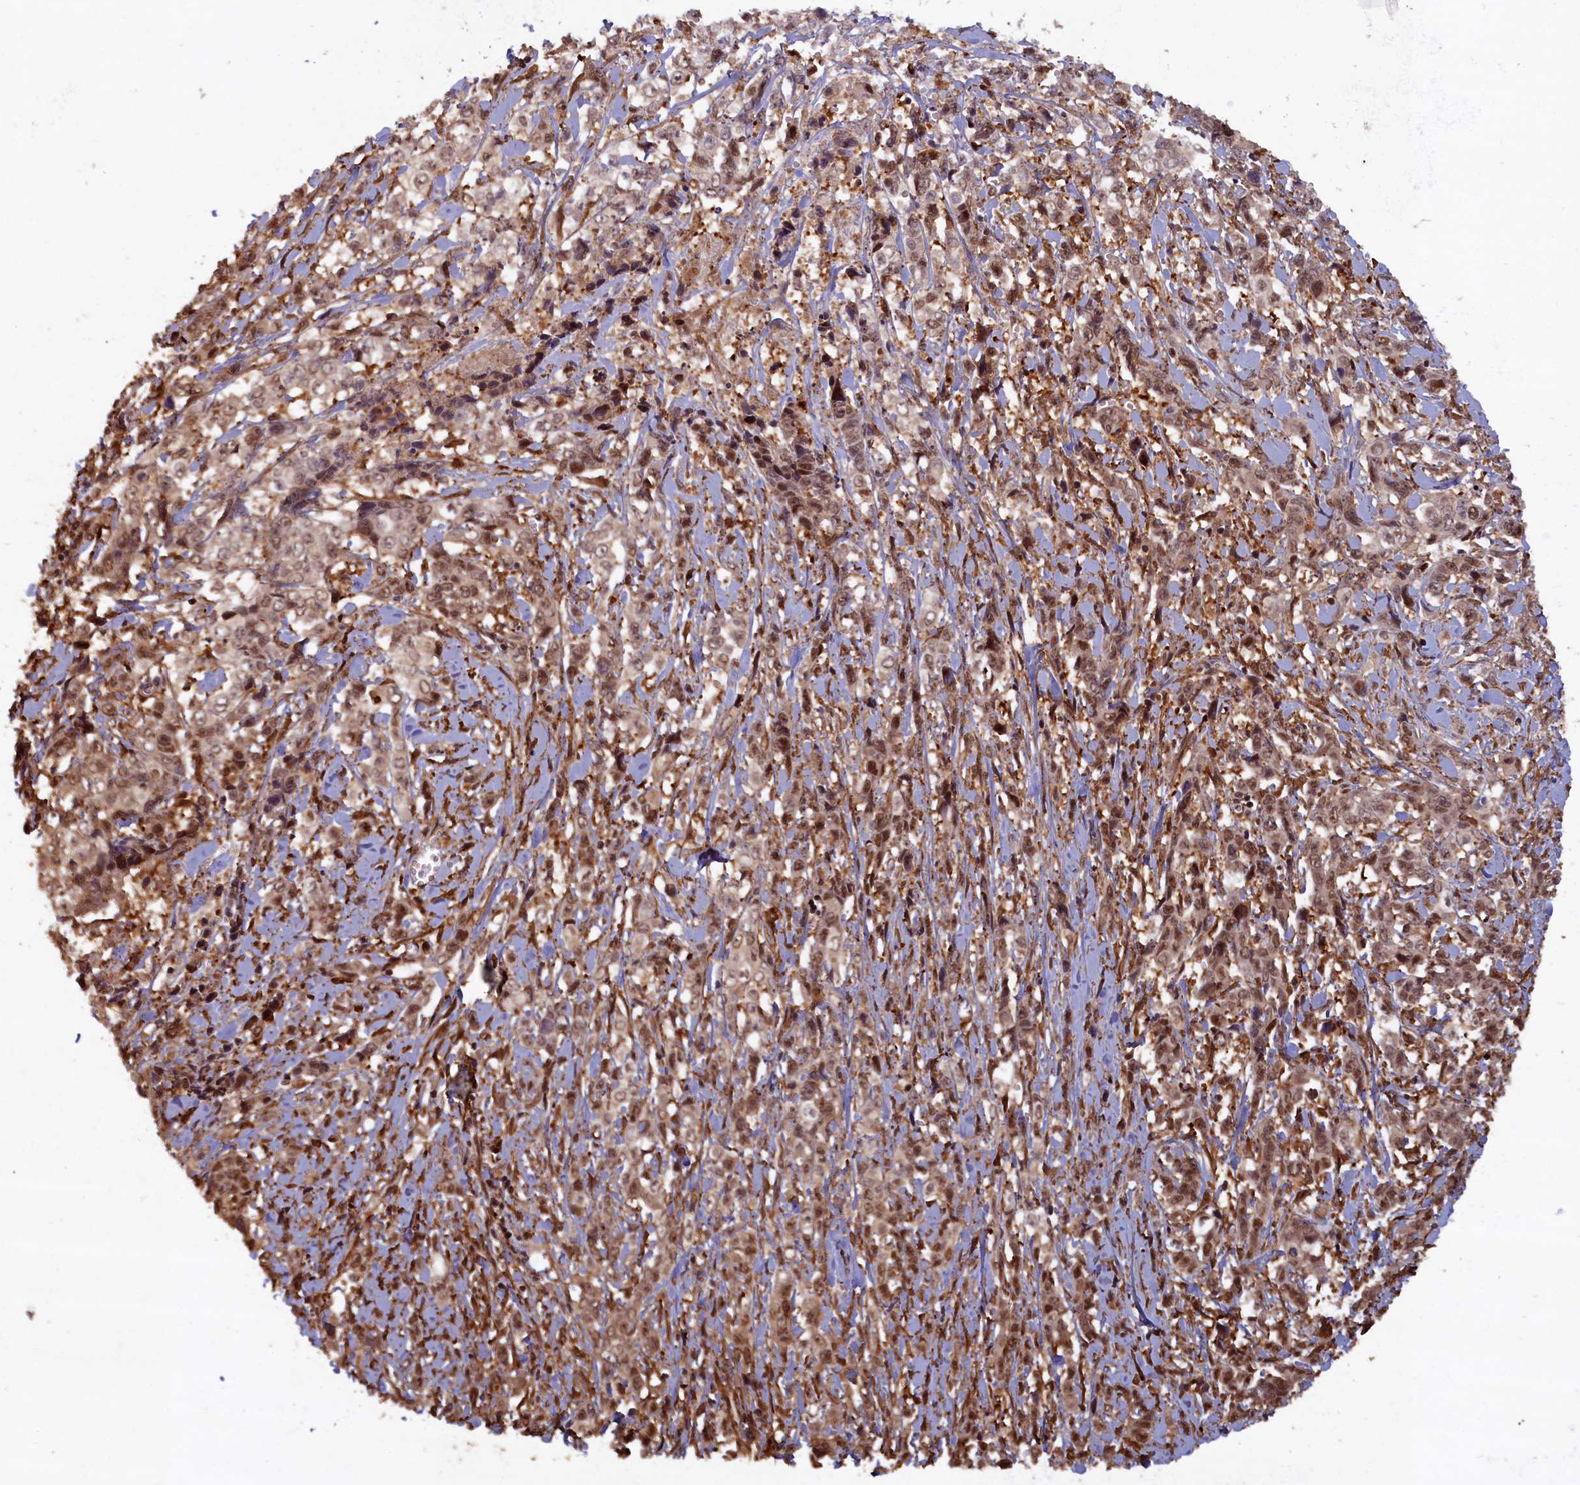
{"staining": {"intensity": "moderate", "quantity": ">75%", "location": "cytoplasmic/membranous,nuclear"}, "tissue": "stomach cancer", "cell_type": "Tumor cells", "image_type": "cancer", "snomed": [{"axis": "morphology", "description": "Adenocarcinoma, NOS"}, {"axis": "topography", "description": "Stomach, upper"}], "caption": "Immunohistochemistry (IHC) staining of adenocarcinoma (stomach), which displays medium levels of moderate cytoplasmic/membranous and nuclear expression in about >75% of tumor cells indicating moderate cytoplasmic/membranous and nuclear protein staining. The staining was performed using DAB (brown) for protein detection and nuclei were counterstained in hematoxylin (blue).", "gene": "HIF3A", "patient": {"sex": "male", "age": 62}}